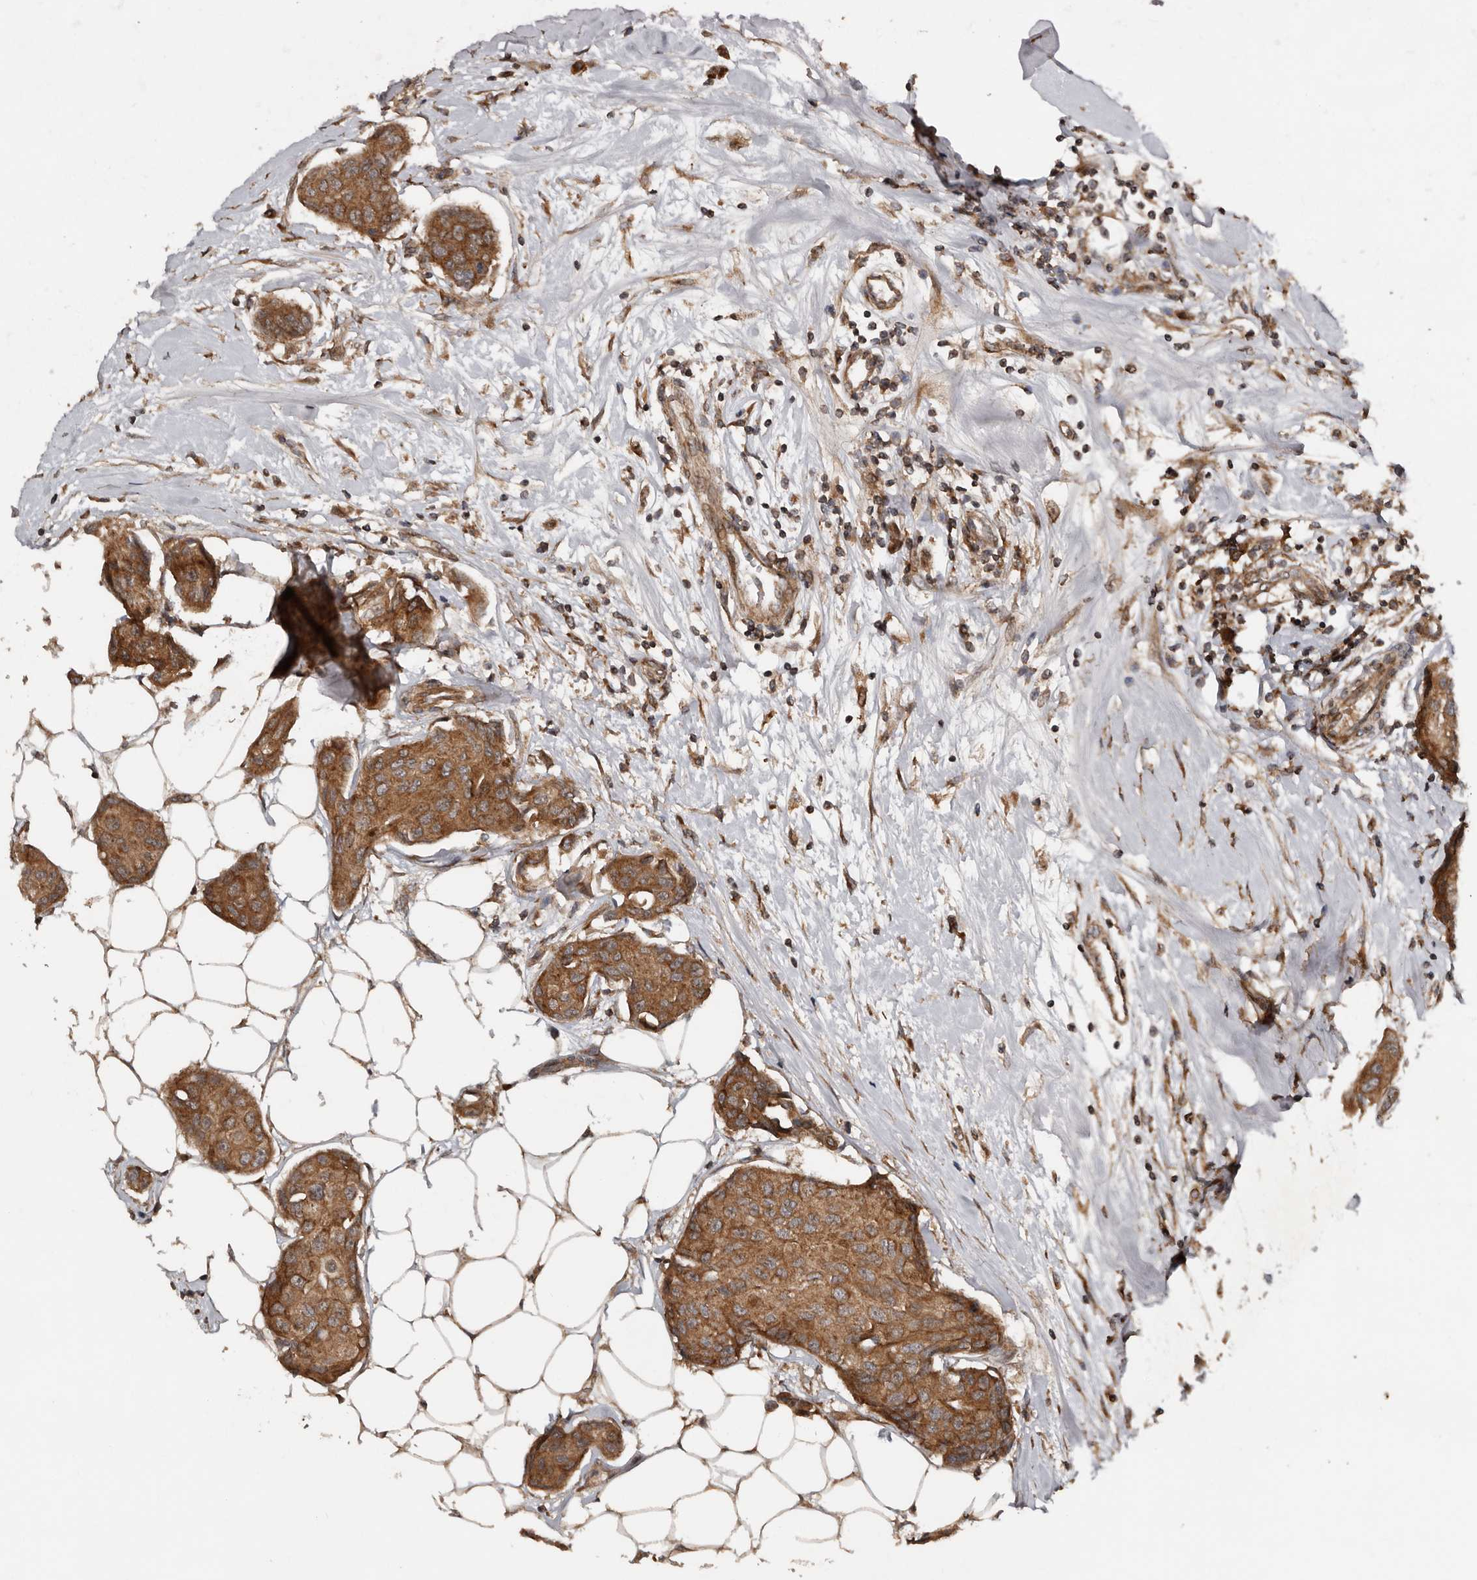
{"staining": {"intensity": "moderate", "quantity": ">75%", "location": "cytoplasmic/membranous"}, "tissue": "breast cancer", "cell_type": "Tumor cells", "image_type": "cancer", "snomed": [{"axis": "morphology", "description": "Duct carcinoma"}, {"axis": "topography", "description": "Breast"}], "caption": "A histopathology image of human intraductal carcinoma (breast) stained for a protein demonstrates moderate cytoplasmic/membranous brown staining in tumor cells.", "gene": "CCDC190", "patient": {"sex": "female", "age": 80}}